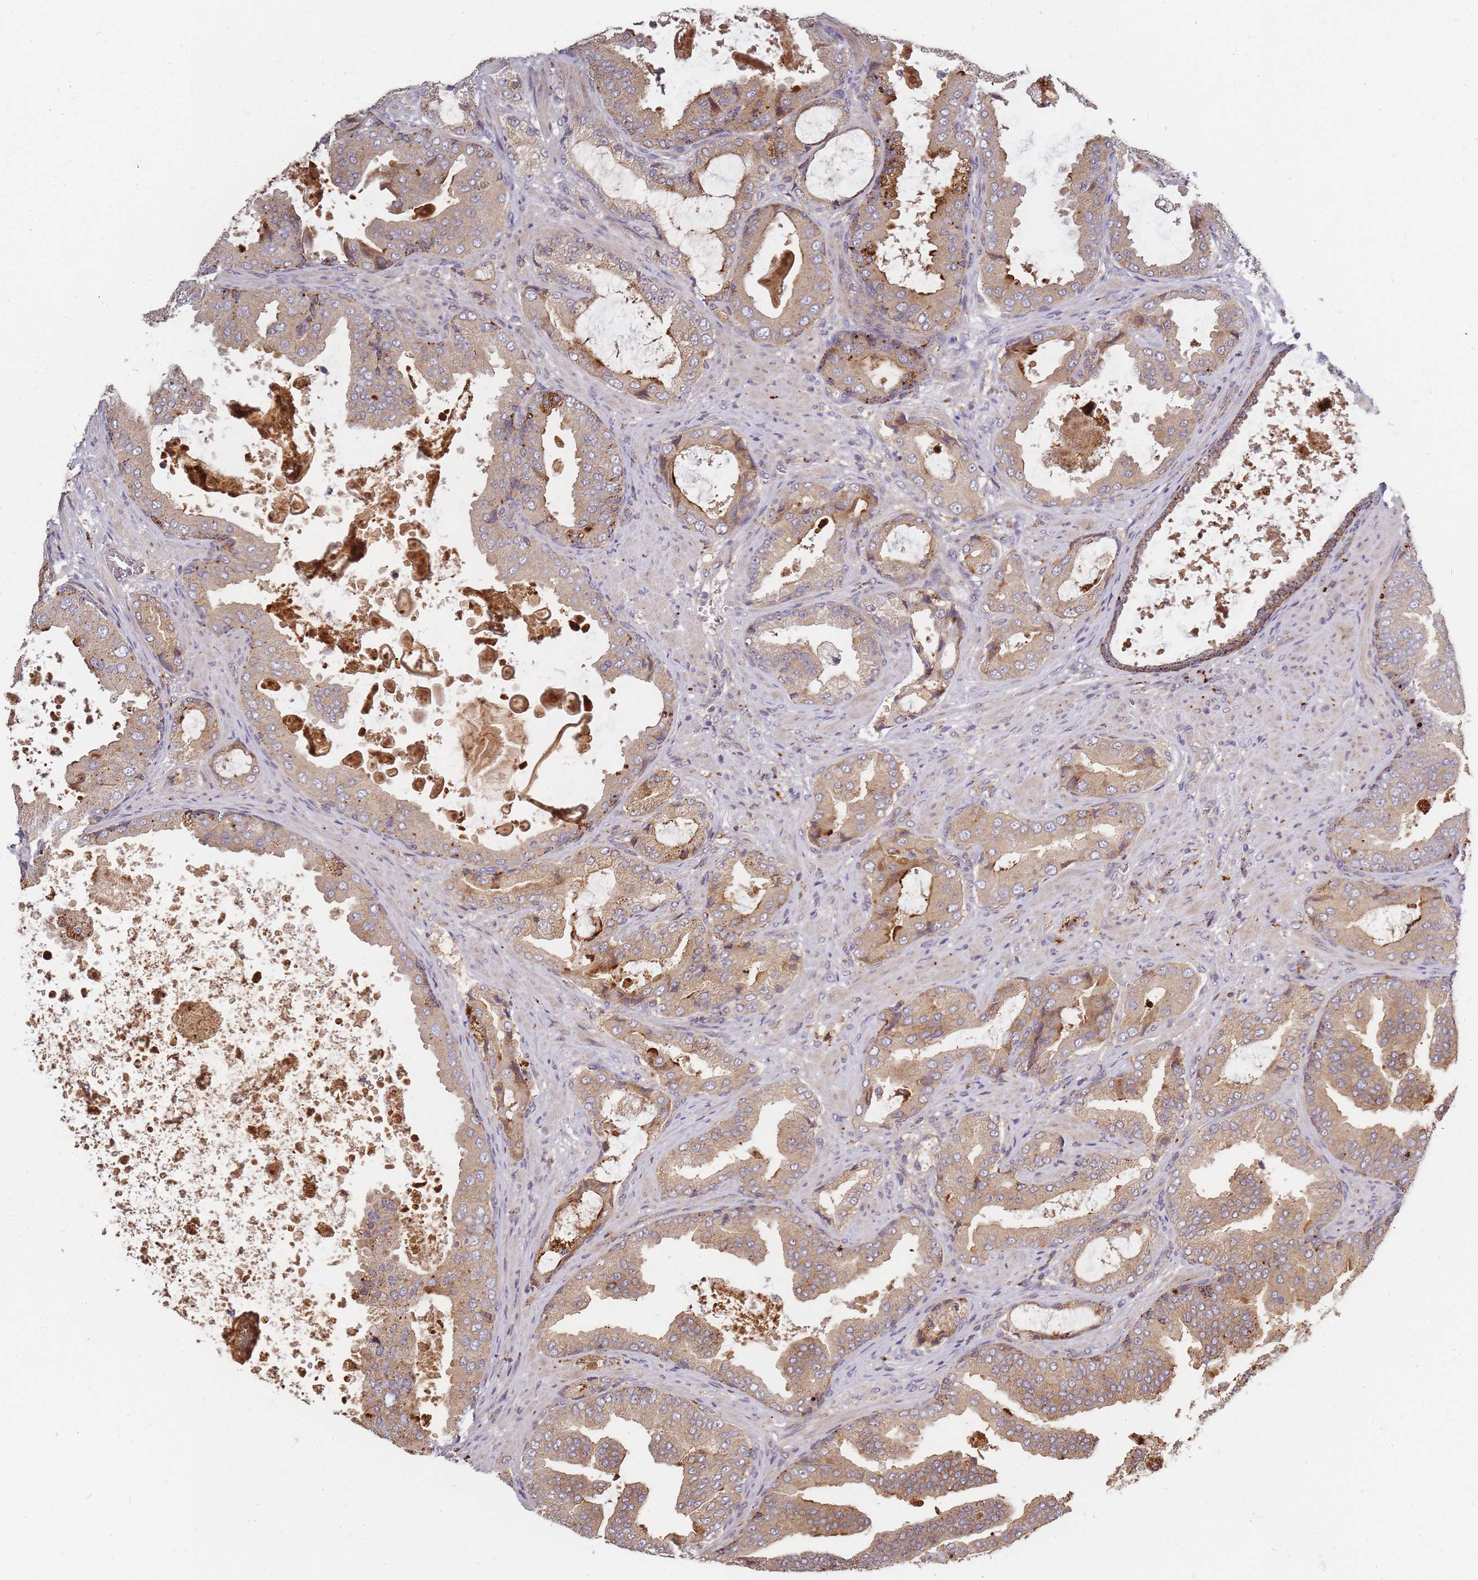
{"staining": {"intensity": "moderate", "quantity": ">75%", "location": "cytoplasmic/membranous"}, "tissue": "prostate cancer", "cell_type": "Tumor cells", "image_type": "cancer", "snomed": [{"axis": "morphology", "description": "Adenocarcinoma, High grade"}, {"axis": "topography", "description": "Prostate"}], "caption": "Moderate cytoplasmic/membranous expression for a protein is appreciated in approximately >75% of tumor cells of prostate cancer using immunohistochemistry.", "gene": "ATG5", "patient": {"sex": "male", "age": 68}}